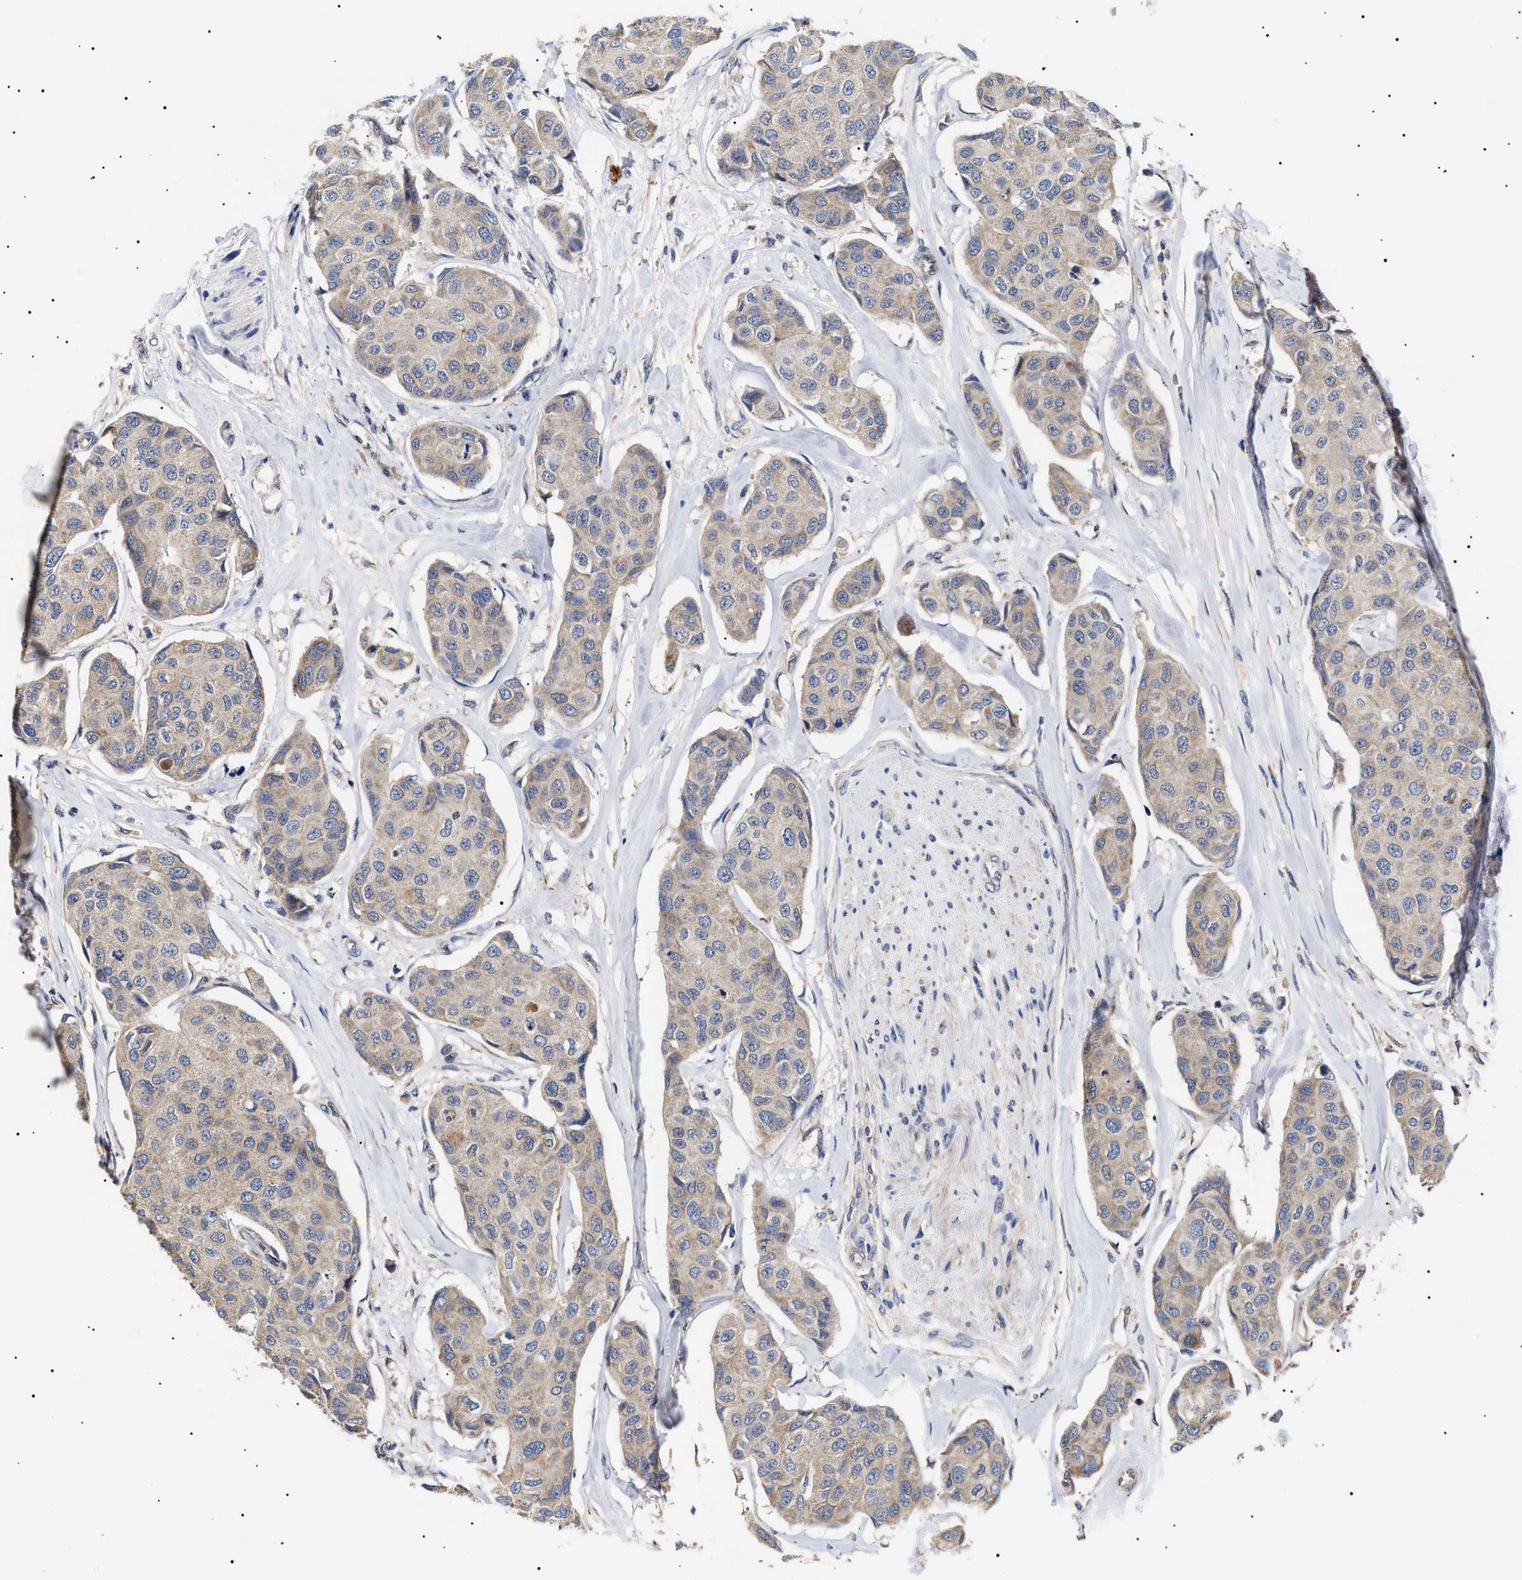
{"staining": {"intensity": "weak", "quantity": "25%-75%", "location": "cytoplasmic/membranous"}, "tissue": "breast cancer", "cell_type": "Tumor cells", "image_type": "cancer", "snomed": [{"axis": "morphology", "description": "Duct carcinoma"}, {"axis": "topography", "description": "Breast"}], "caption": "Immunohistochemical staining of human breast intraductal carcinoma displays low levels of weak cytoplasmic/membranous protein expression in approximately 25%-75% of tumor cells.", "gene": "KRBA1", "patient": {"sex": "female", "age": 80}}